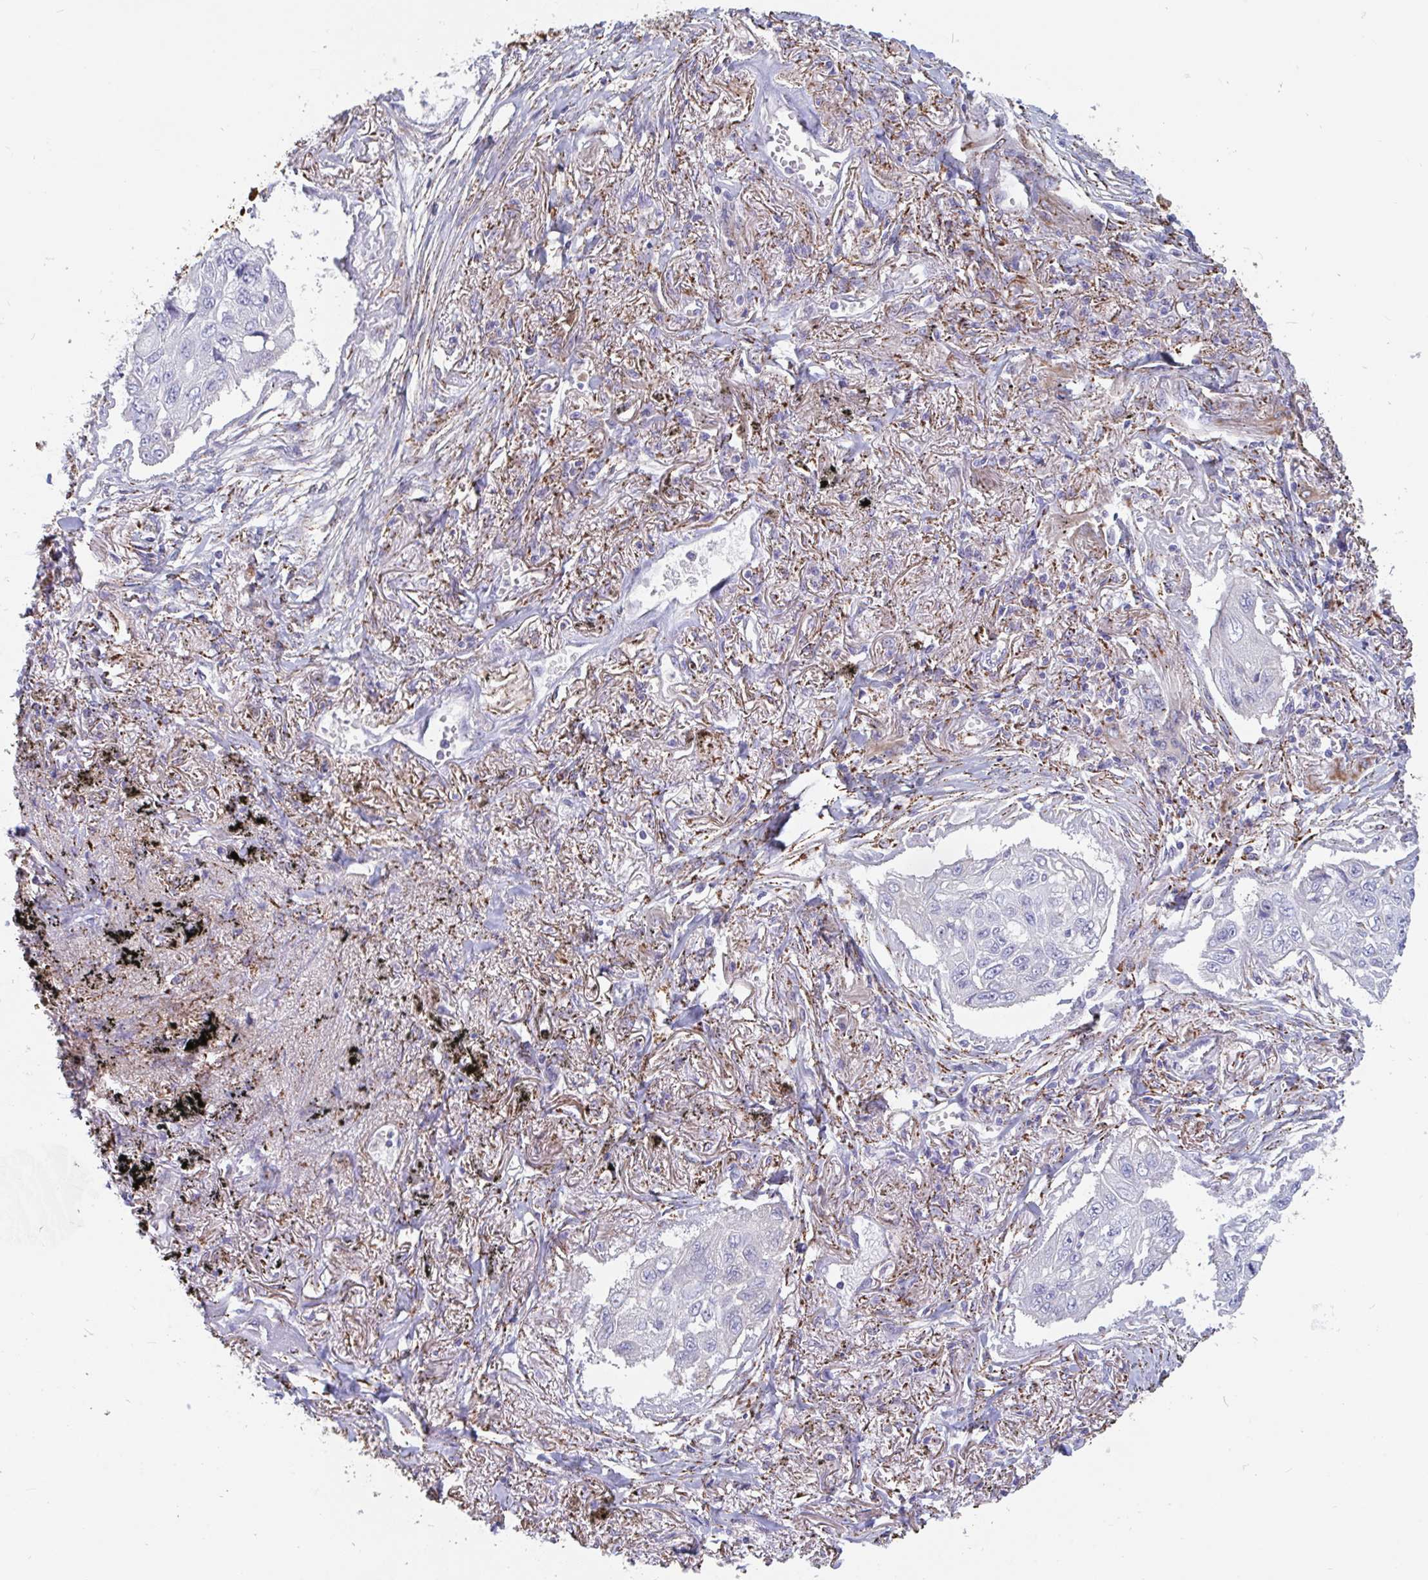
{"staining": {"intensity": "negative", "quantity": "none", "location": "none"}, "tissue": "lung cancer", "cell_type": "Tumor cells", "image_type": "cancer", "snomed": [{"axis": "morphology", "description": "Squamous cell carcinoma, NOS"}, {"axis": "topography", "description": "Lung"}], "caption": "Tumor cells are negative for brown protein staining in lung squamous cell carcinoma.", "gene": "FAM156B", "patient": {"sex": "male", "age": 75}}